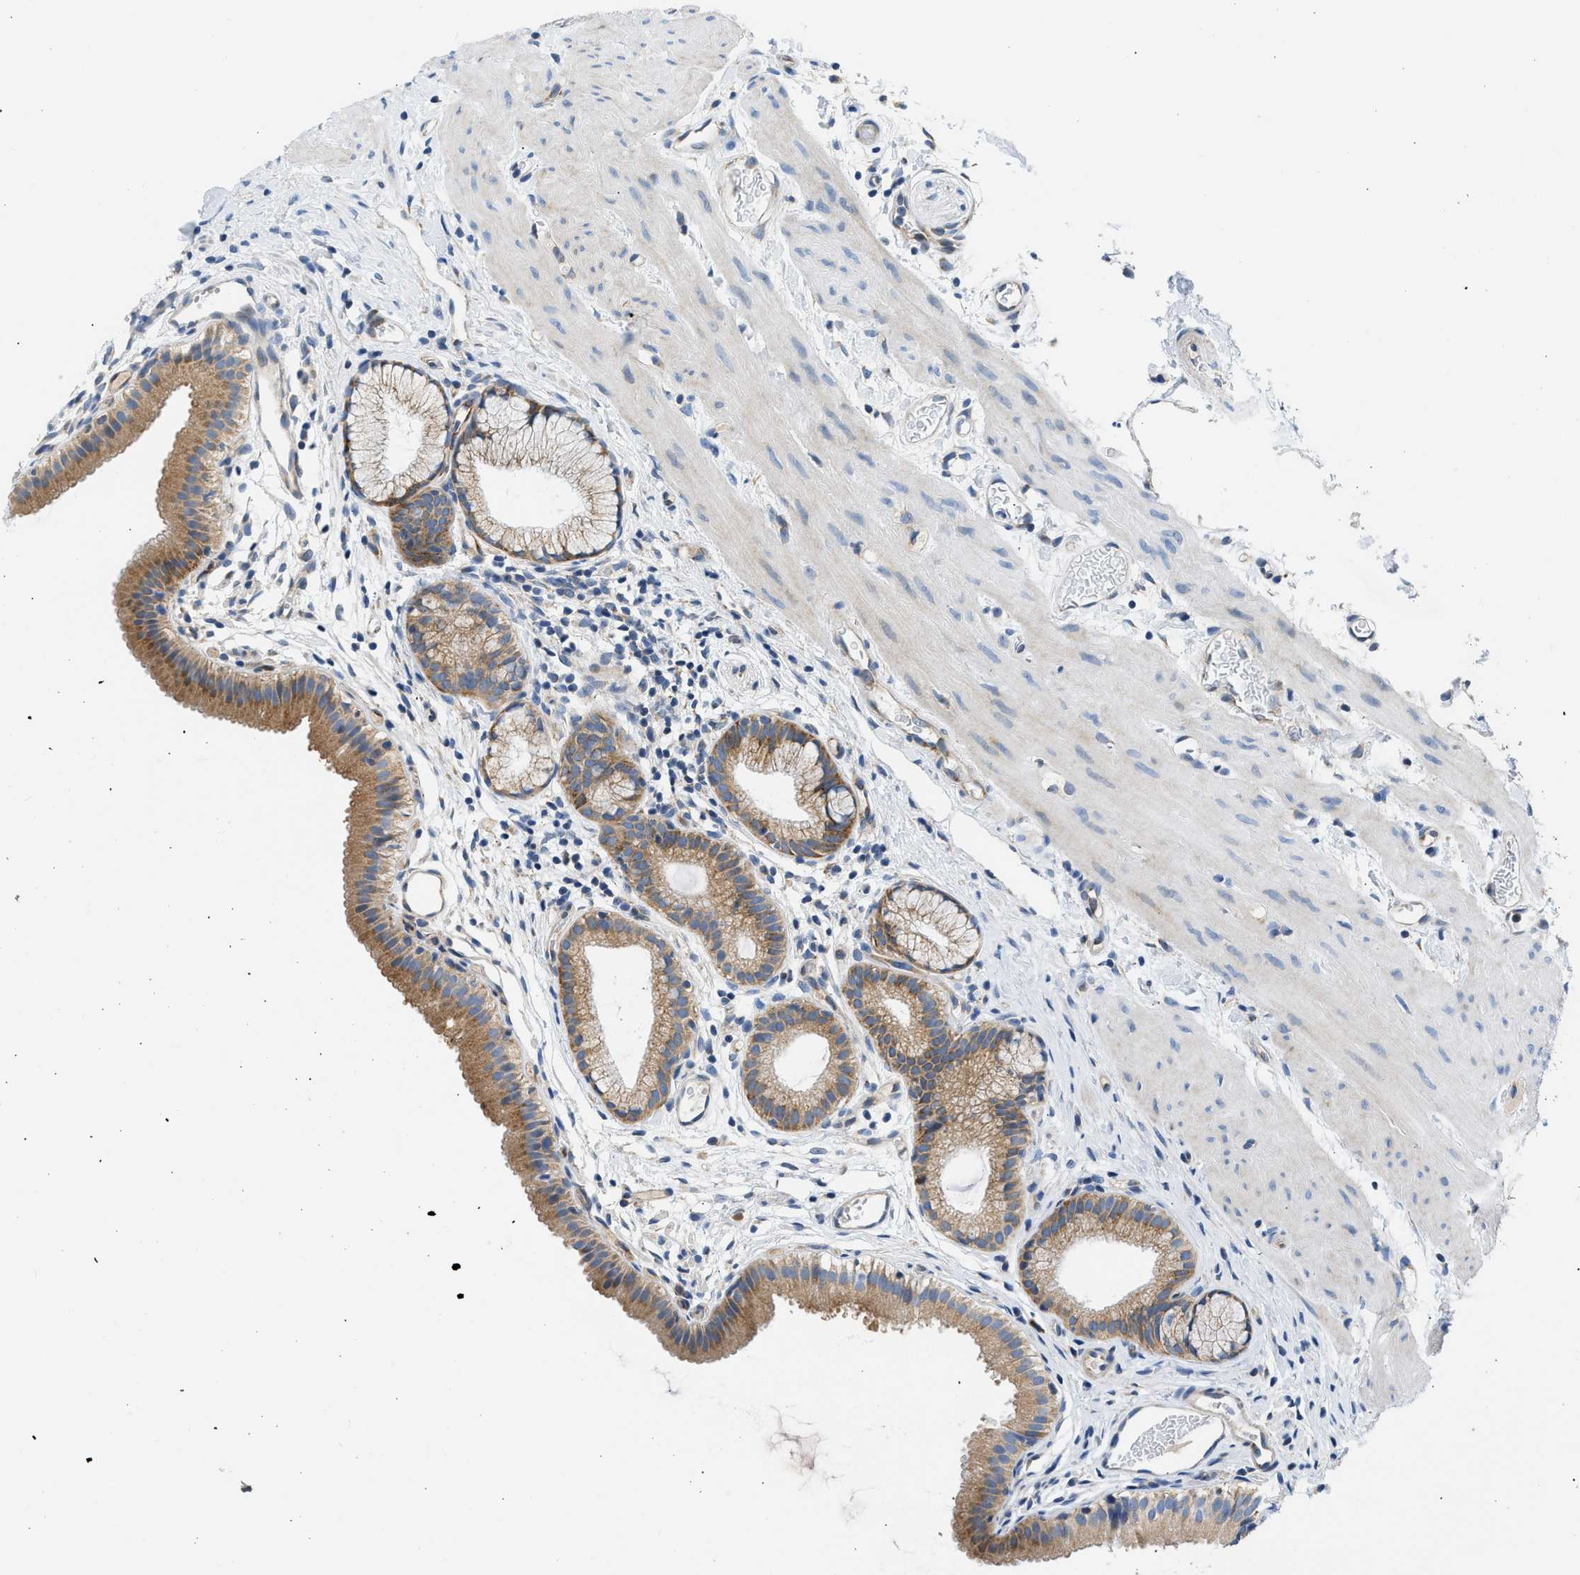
{"staining": {"intensity": "moderate", "quantity": ">75%", "location": "cytoplasmic/membranous"}, "tissue": "gallbladder", "cell_type": "Glandular cells", "image_type": "normal", "snomed": [{"axis": "morphology", "description": "Normal tissue, NOS"}, {"axis": "topography", "description": "Gallbladder"}], "caption": "Gallbladder was stained to show a protein in brown. There is medium levels of moderate cytoplasmic/membranous positivity in about >75% of glandular cells. Immunohistochemistry (ihc) stains the protein in brown and the nuclei are stained blue.", "gene": "CAMKK2", "patient": {"sex": "female", "age": 26}}